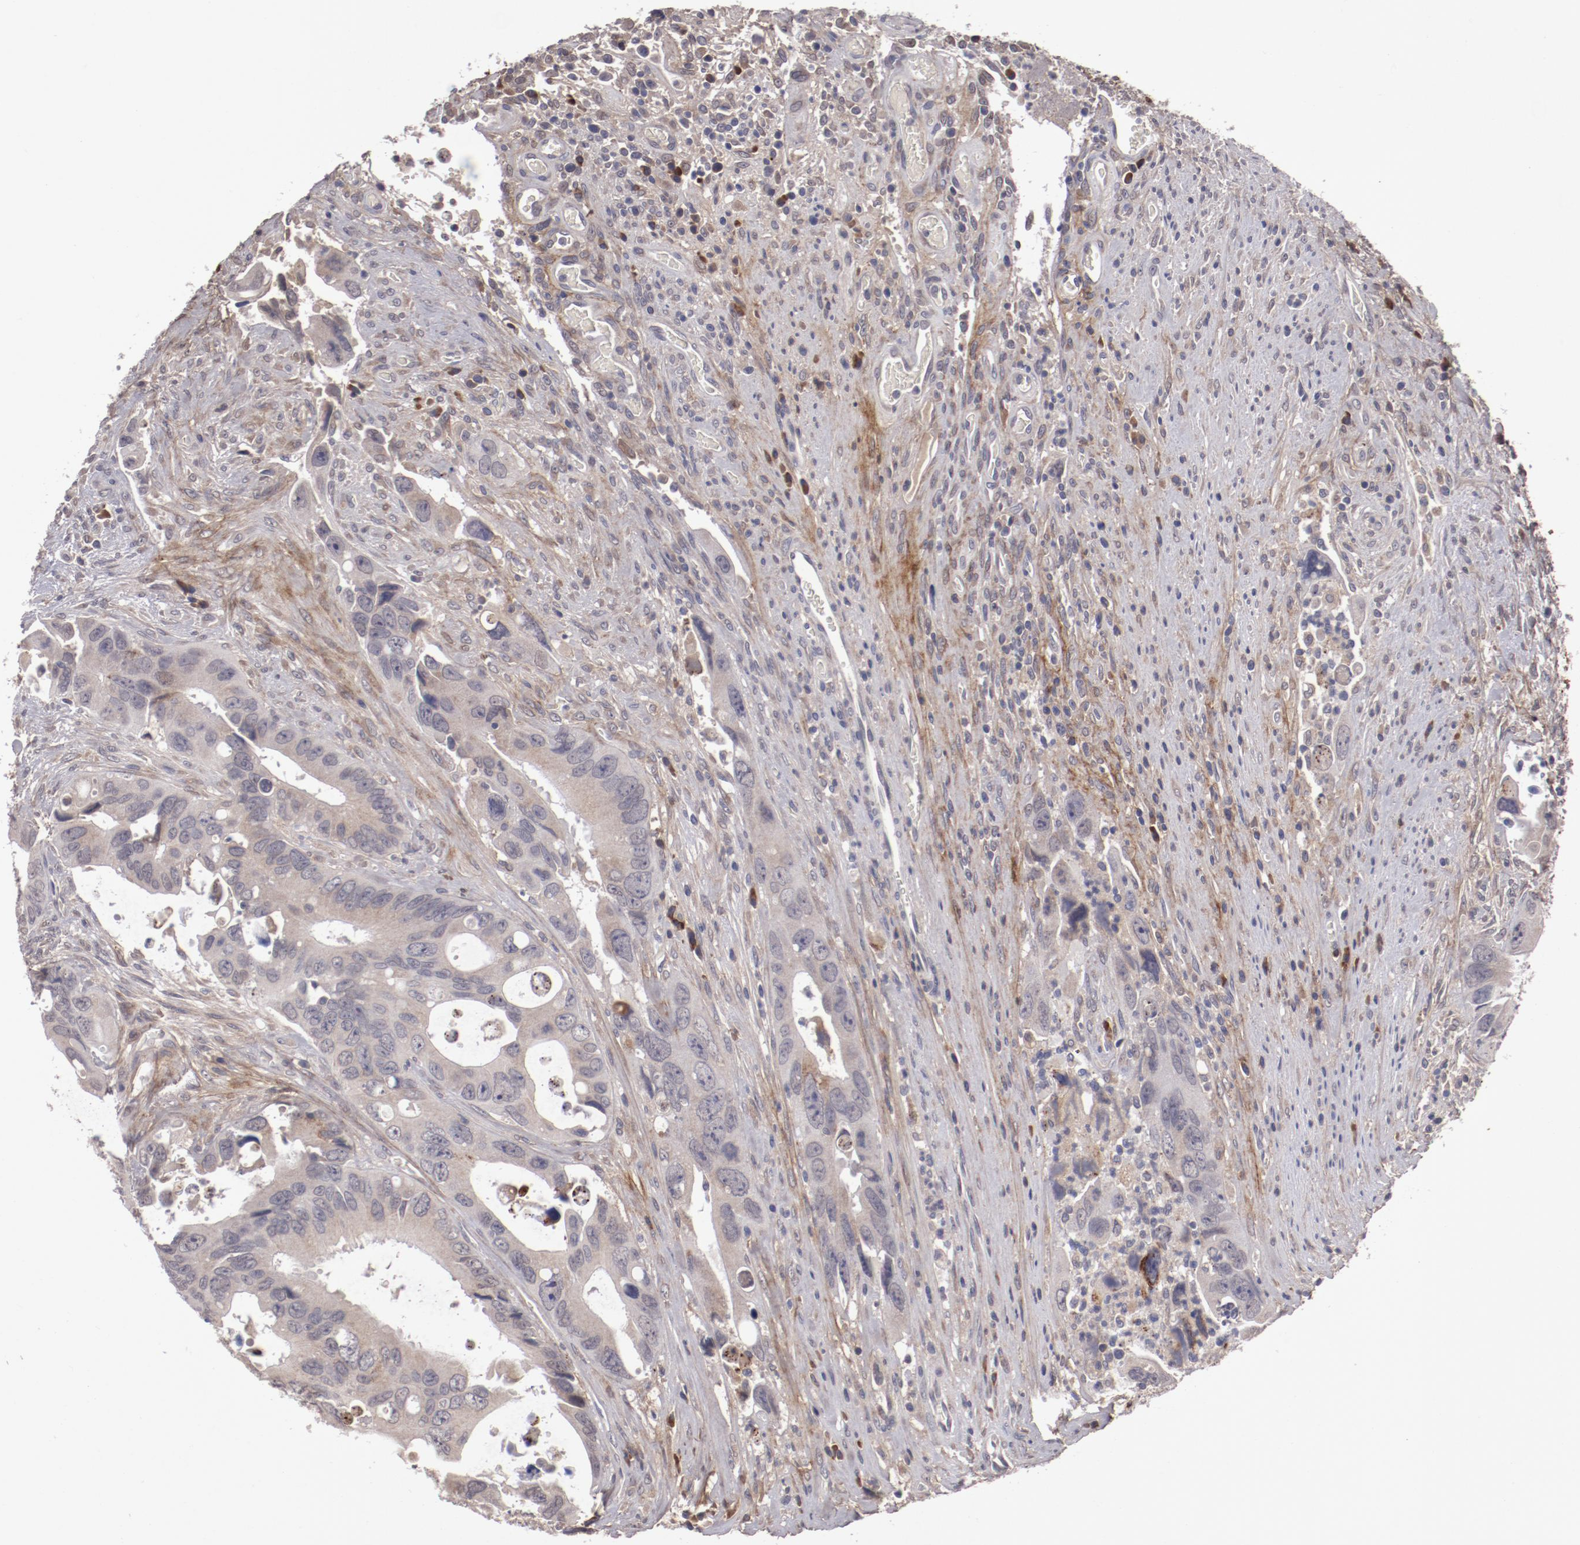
{"staining": {"intensity": "weak", "quantity": ">75%", "location": "cytoplasmic/membranous"}, "tissue": "colorectal cancer", "cell_type": "Tumor cells", "image_type": "cancer", "snomed": [{"axis": "morphology", "description": "Adenocarcinoma, NOS"}, {"axis": "topography", "description": "Rectum"}], "caption": "Immunohistochemistry (IHC) photomicrograph of colorectal cancer stained for a protein (brown), which exhibits low levels of weak cytoplasmic/membranous staining in about >75% of tumor cells.", "gene": "IL12A", "patient": {"sex": "male", "age": 70}}